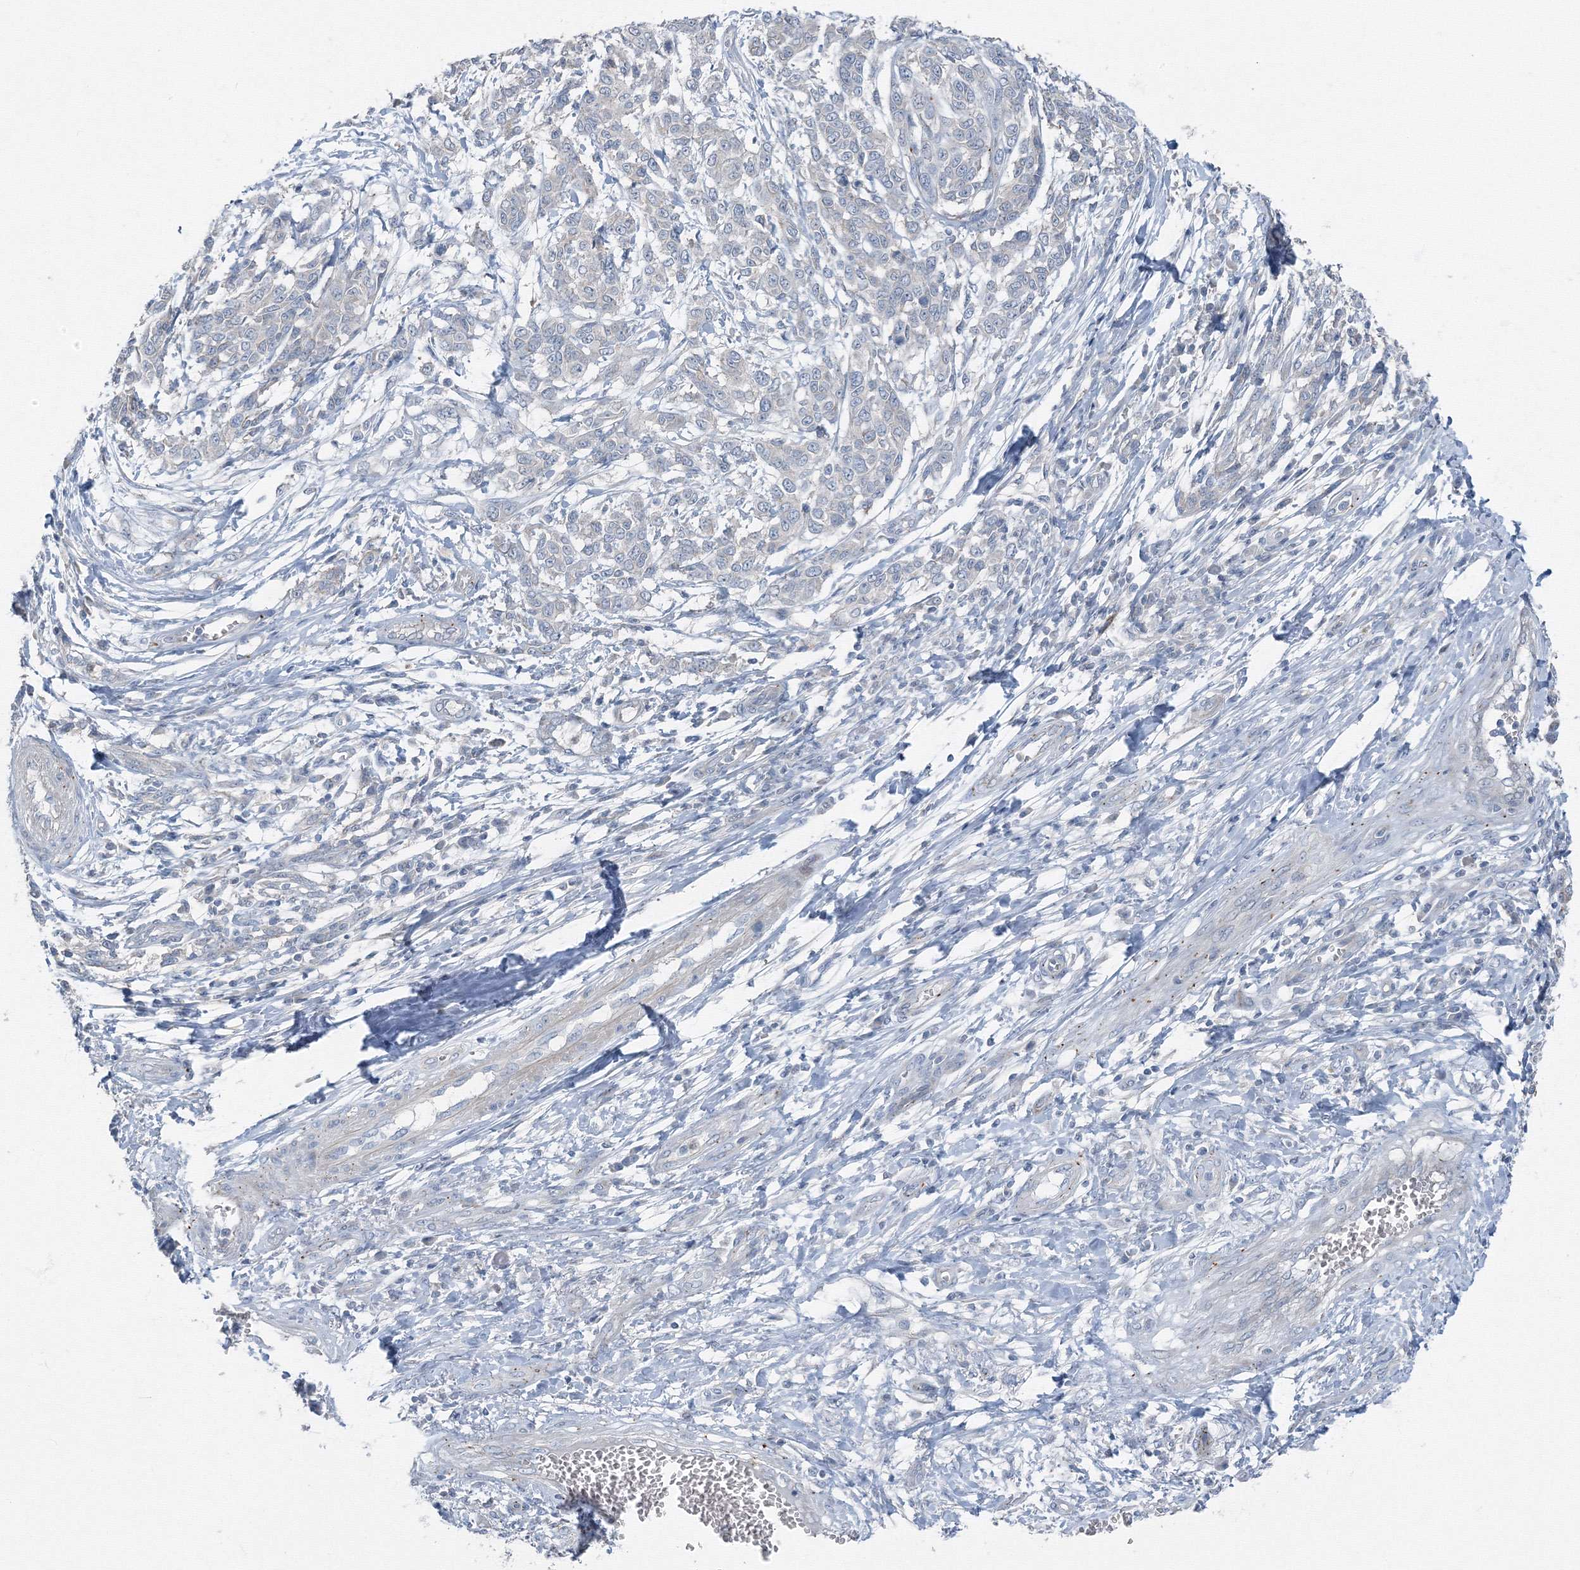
{"staining": {"intensity": "negative", "quantity": "none", "location": "none"}, "tissue": "melanoma", "cell_type": "Tumor cells", "image_type": "cancer", "snomed": [{"axis": "morphology", "description": "Malignant melanoma, NOS"}, {"axis": "topography", "description": "Skin"}], "caption": "The image exhibits no staining of tumor cells in malignant melanoma. Brightfield microscopy of immunohistochemistry stained with DAB (3,3'-diaminobenzidine) (brown) and hematoxylin (blue), captured at high magnification.", "gene": "AASDH", "patient": {"sex": "male", "age": 49}}